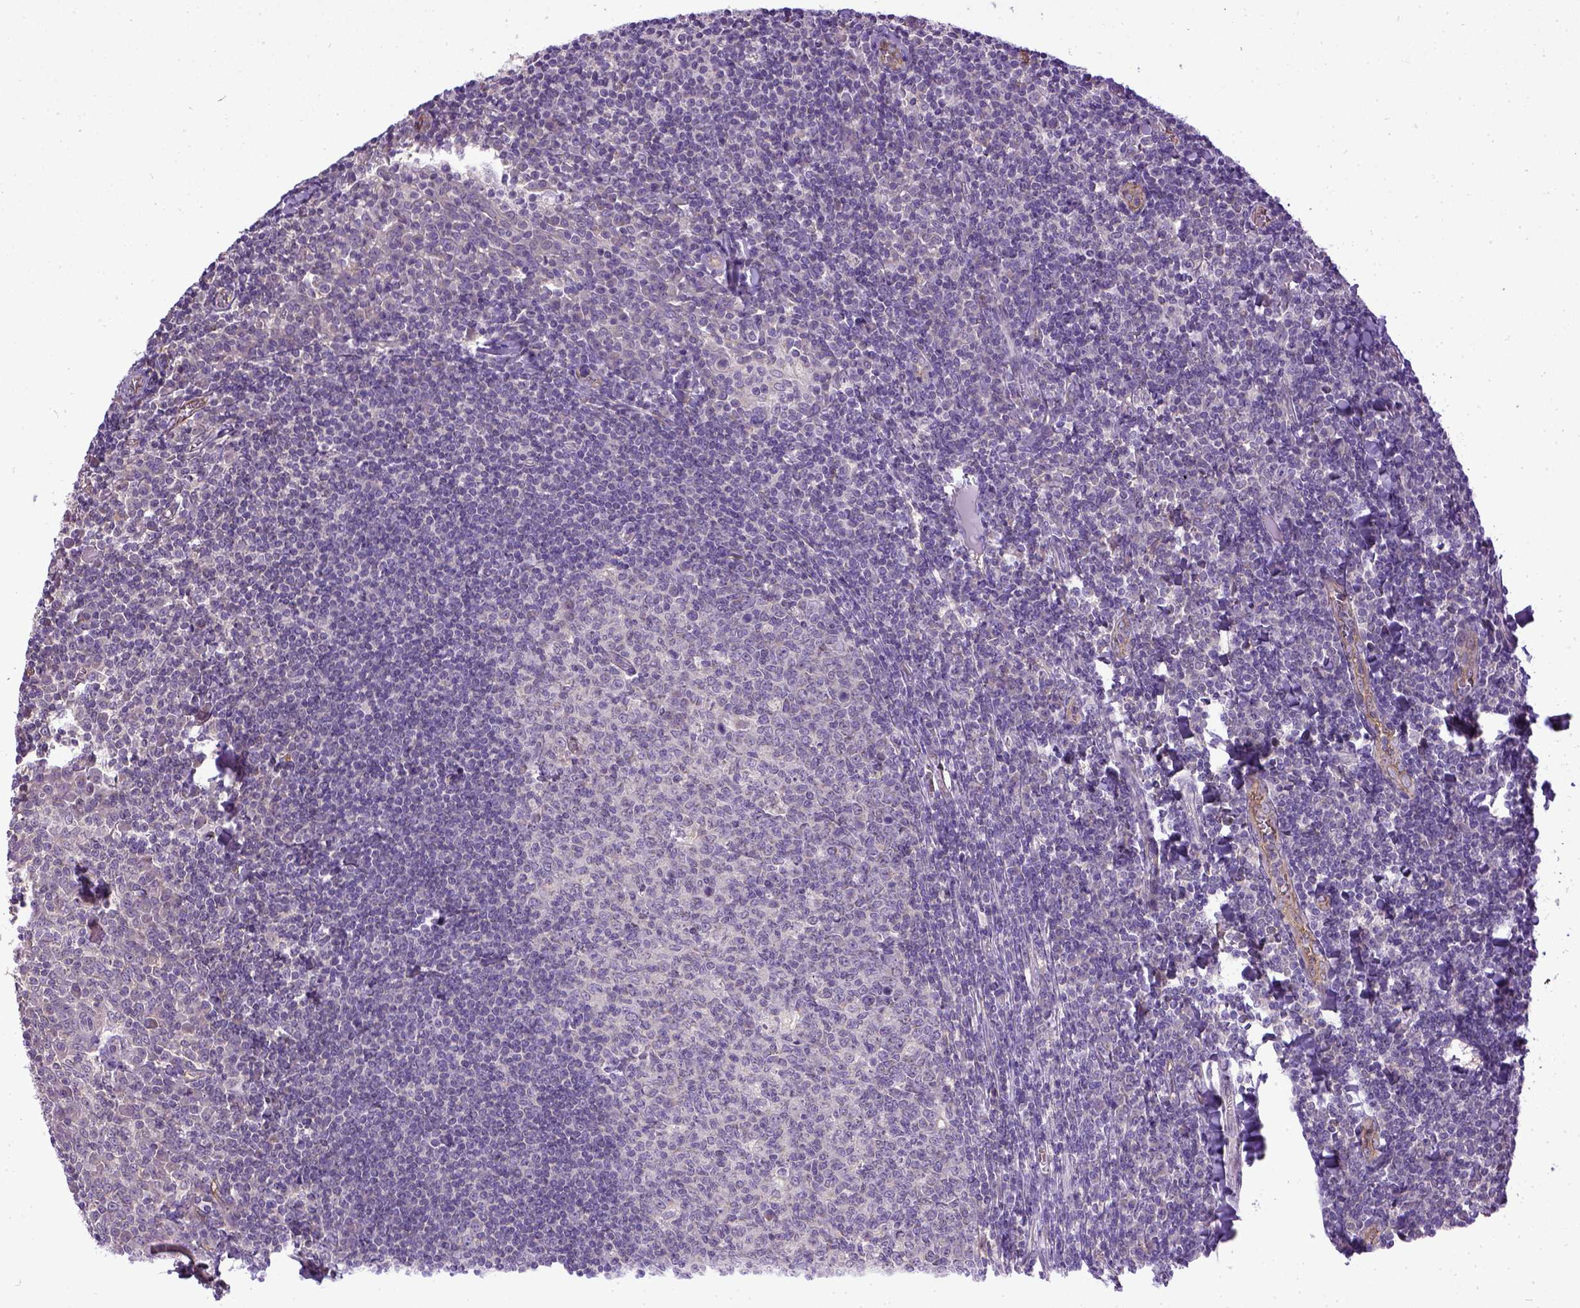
{"staining": {"intensity": "negative", "quantity": "none", "location": "none"}, "tissue": "tonsil", "cell_type": "Germinal center cells", "image_type": "normal", "snomed": [{"axis": "morphology", "description": "Normal tissue, NOS"}, {"axis": "topography", "description": "Tonsil"}], "caption": "This is an immunohistochemistry (IHC) histopathology image of normal human tonsil. There is no positivity in germinal center cells.", "gene": "ENG", "patient": {"sex": "female", "age": 12}}